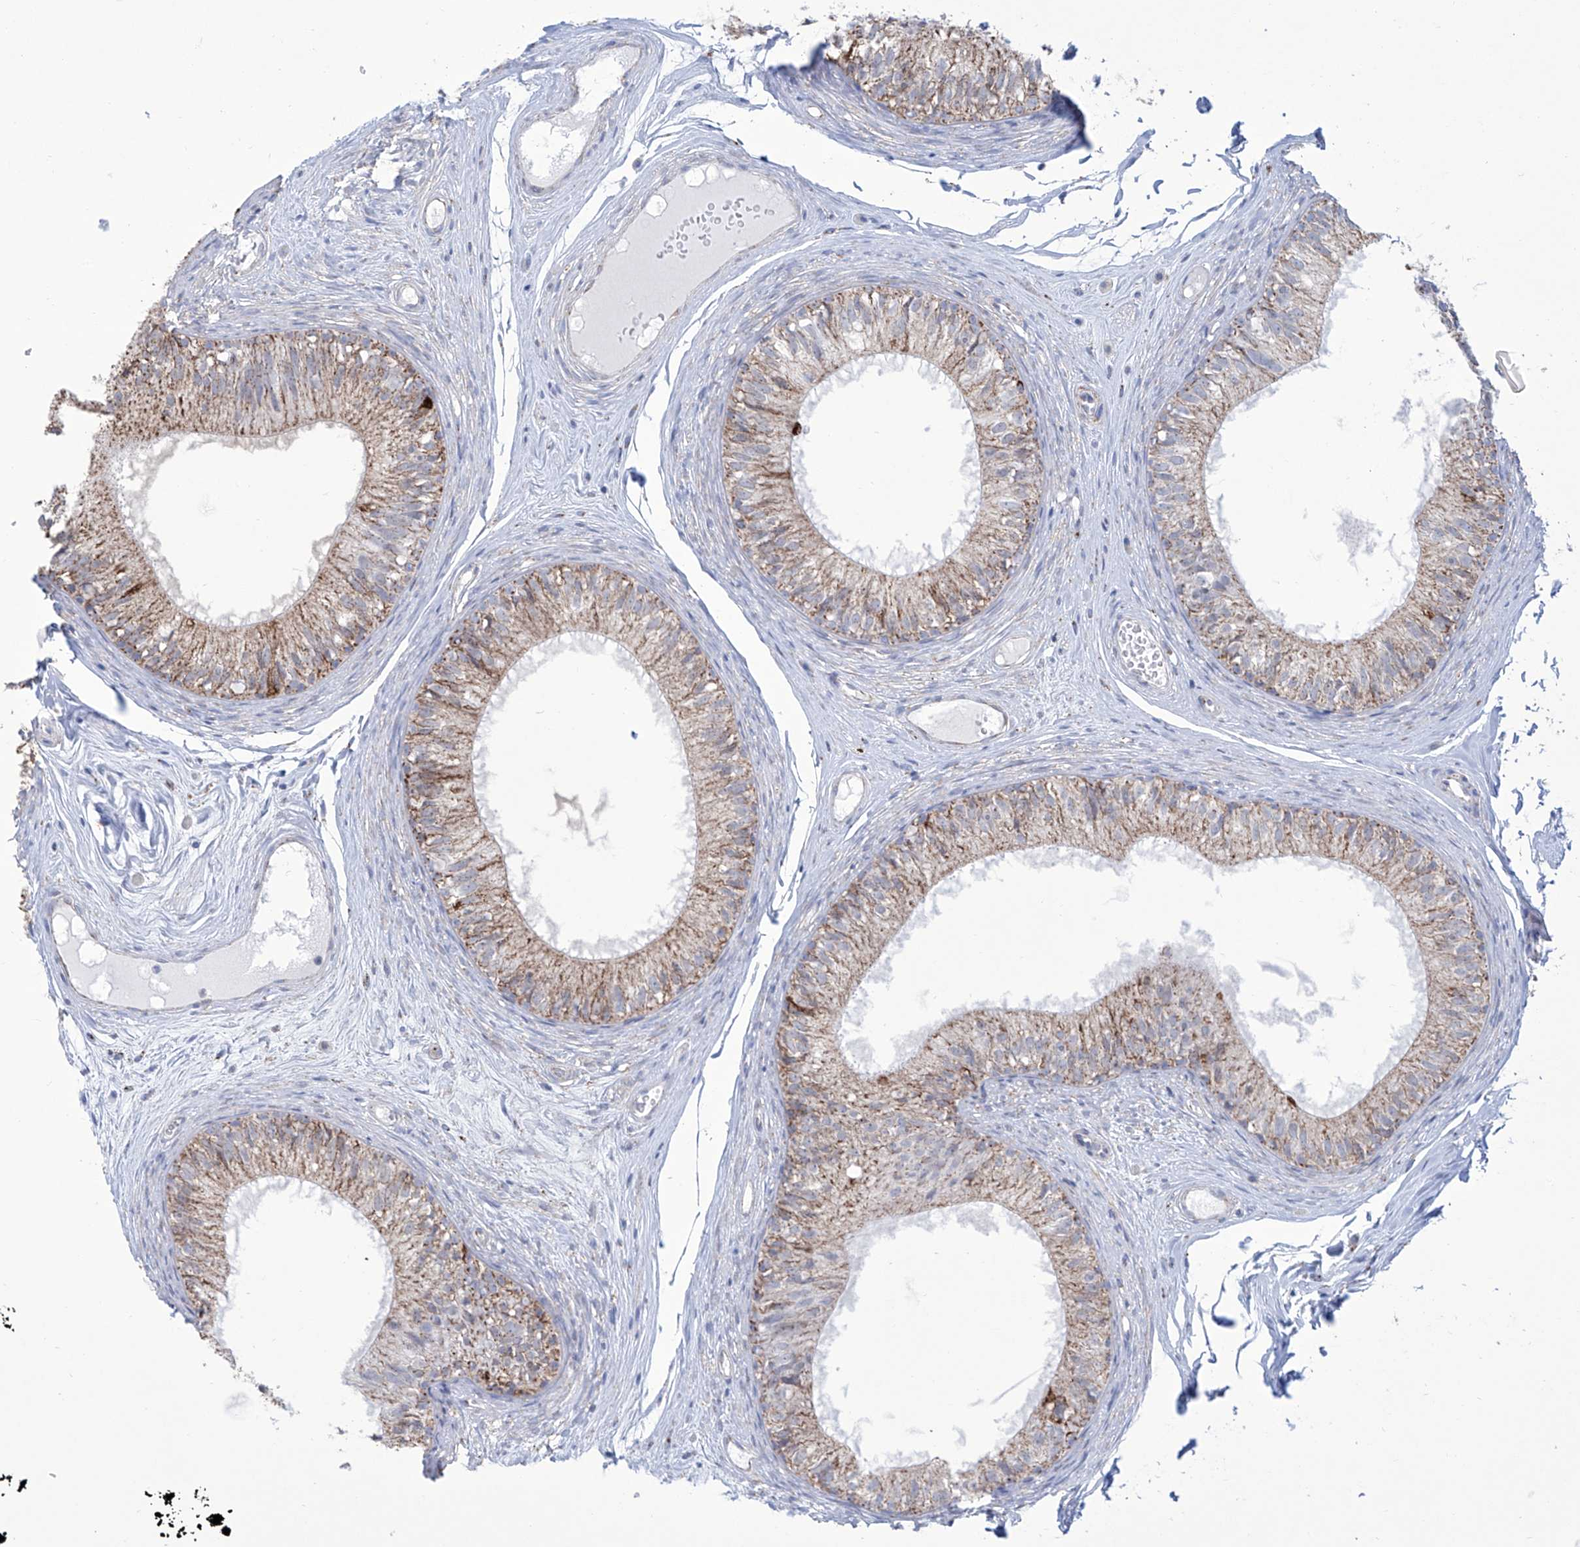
{"staining": {"intensity": "moderate", "quantity": ">75%", "location": "cytoplasmic/membranous"}, "tissue": "epididymis", "cell_type": "Glandular cells", "image_type": "normal", "snomed": [{"axis": "morphology", "description": "Normal tissue, NOS"}, {"axis": "morphology", "description": "Seminoma in situ"}, {"axis": "topography", "description": "Testis"}, {"axis": "topography", "description": "Epididymis"}], "caption": "Immunohistochemistry (IHC) micrograph of normal human epididymis stained for a protein (brown), which demonstrates medium levels of moderate cytoplasmic/membranous staining in approximately >75% of glandular cells.", "gene": "ALDH6A1", "patient": {"sex": "male", "age": 28}}